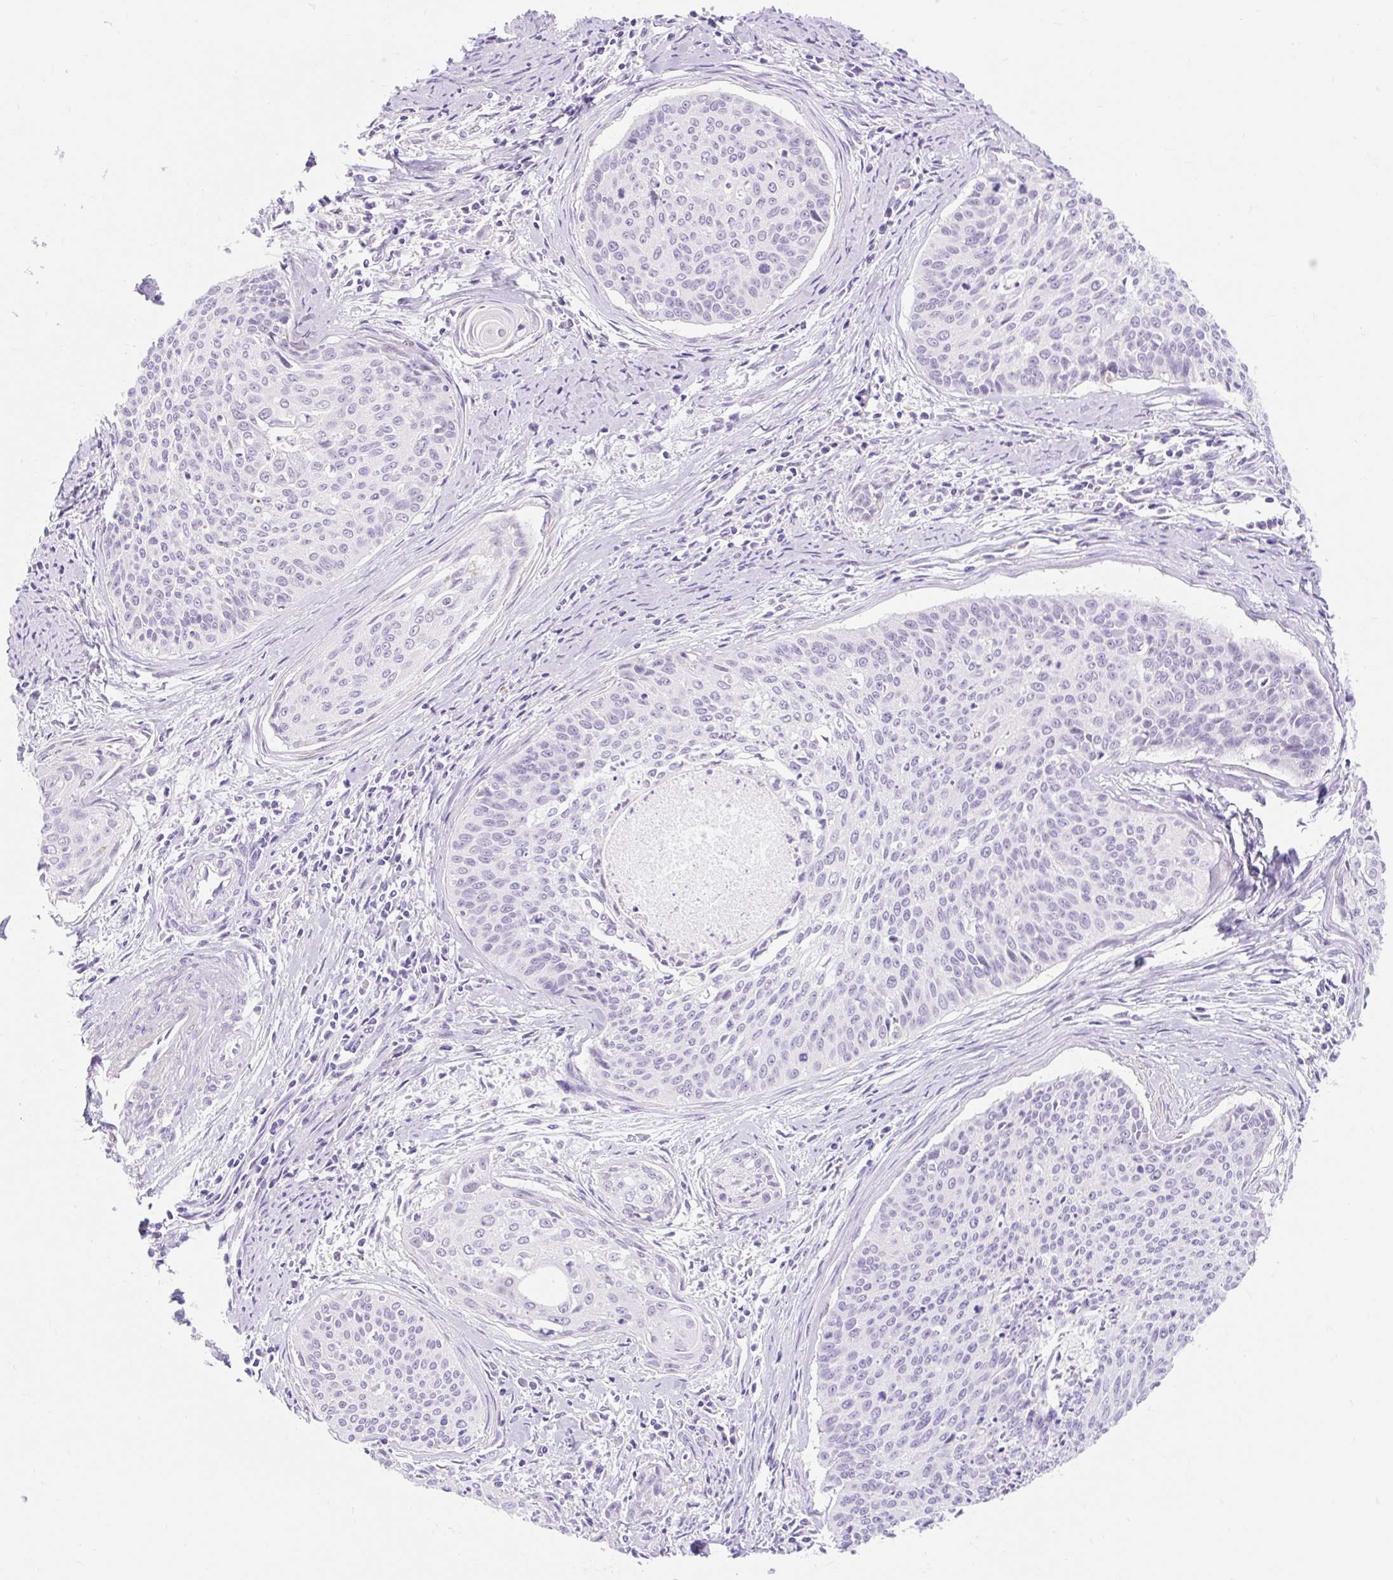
{"staining": {"intensity": "negative", "quantity": "none", "location": "none"}, "tissue": "cervical cancer", "cell_type": "Tumor cells", "image_type": "cancer", "snomed": [{"axis": "morphology", "description": "Squamous cell carcinoma, NOS"}, {"axis": "topography", "description": "Cervix"}], "caption": "The photomicrograph demonstrates no staining of tumor cells in cervical cancer. Brightfield microscopy of immunohistochemistry (IHC) stained with DAB (3,3'-diaminobenzidine) (brown) and hematoxylin (blue), captured at high magnification.", "gene": "SLC28A1", "patient": {"sex": "female", "age": 55}}